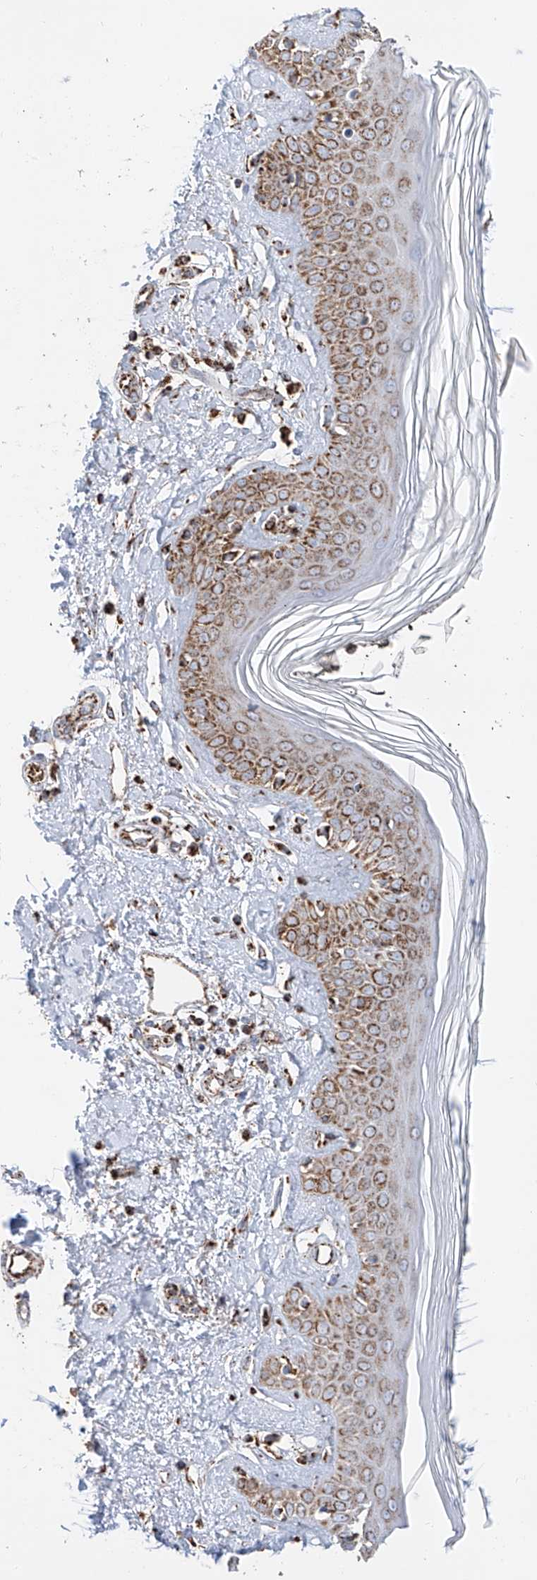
{"staining": {"intensity": "negative", "quantity": "none", "location": "none"}, "tissue": "skin", "cell_type": "Fibroblasts", "image_type": "normal", "snomed": [{"axis": "morphology", "description": "Normal tissue, NOS"}, {"axis": "topography", "description": "Skin"}], "caption": "Immunohistochemical staining of normal human skin shows no significant positivity in fibroblasts.", "gene": "TTC27", "patient": {"sex": "female", "age": 64}}